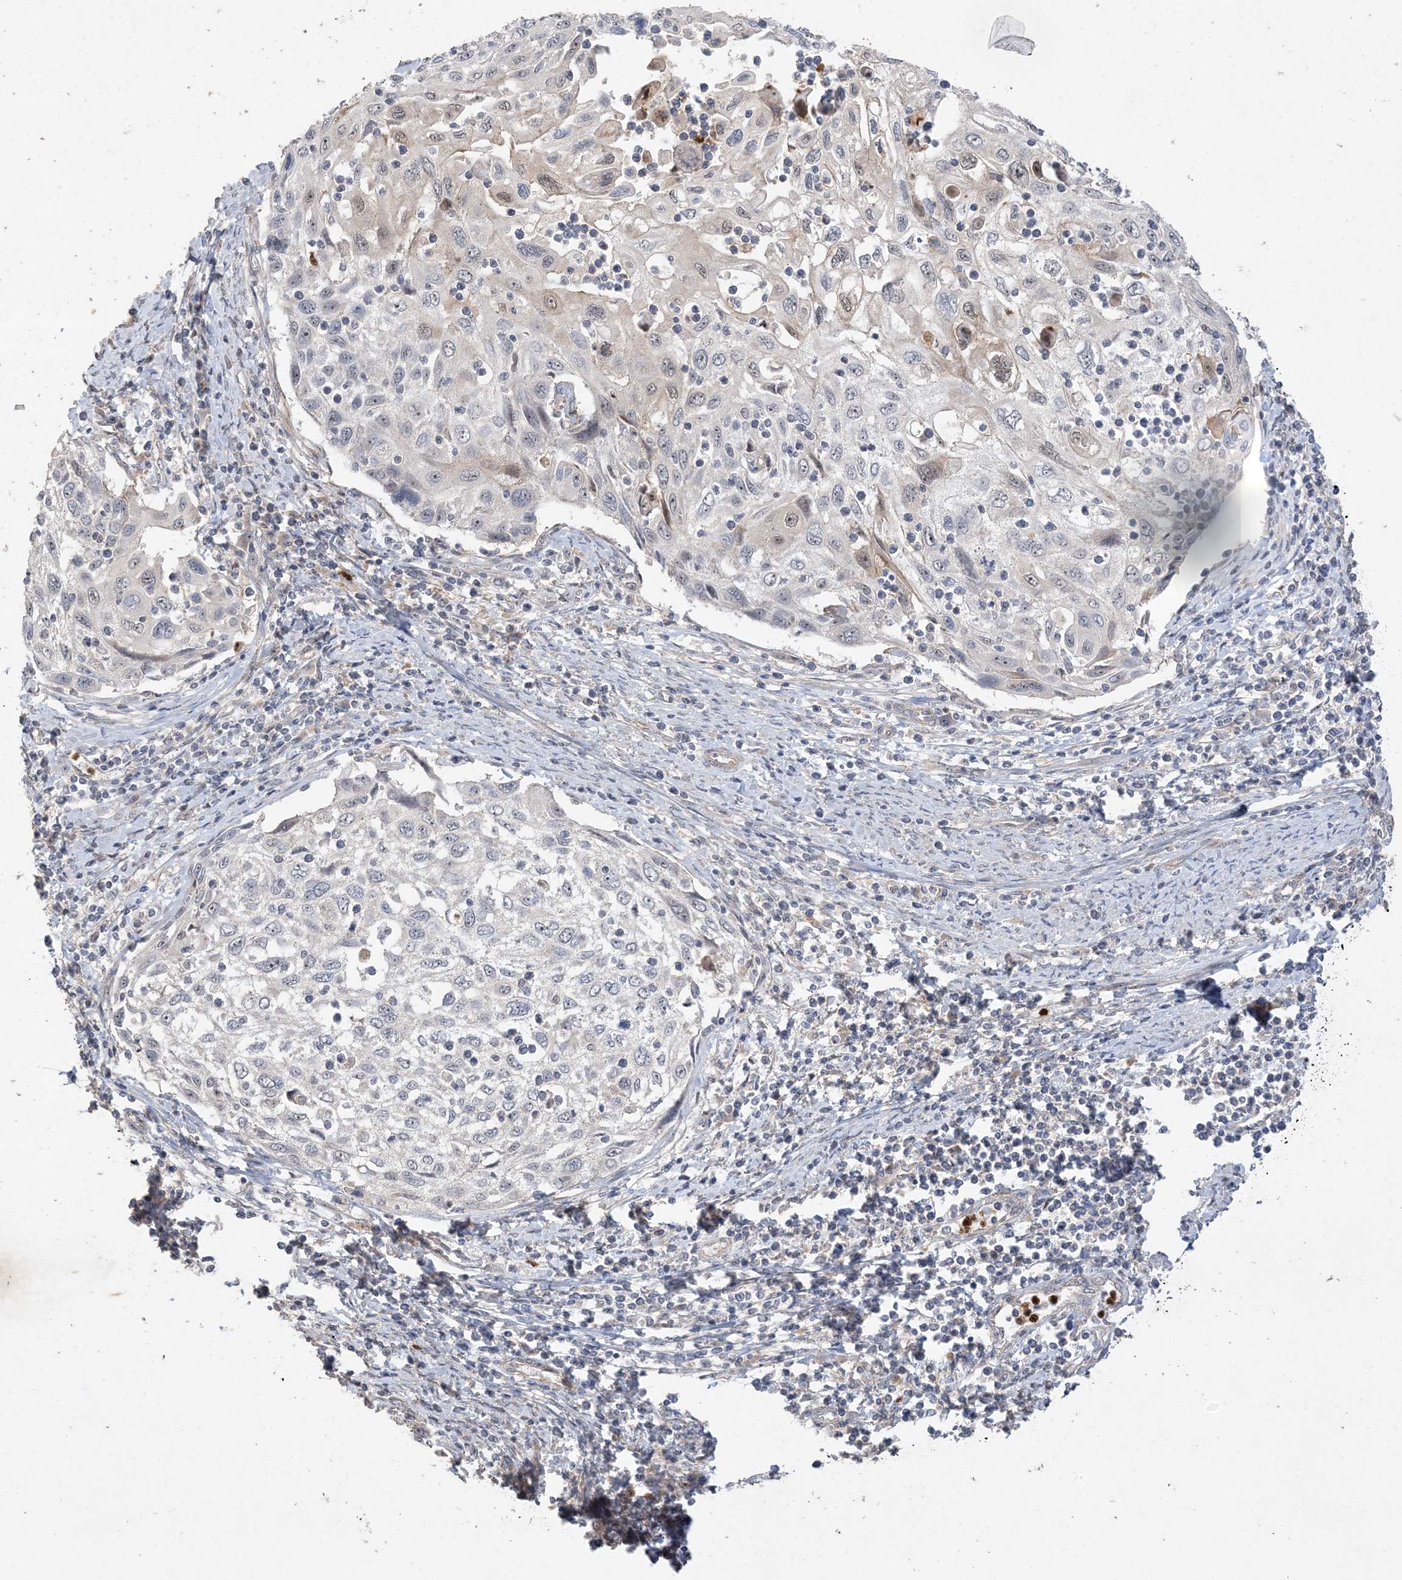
{"staining": {"intensity": "weak", "quantity": "<25%", "location": "nuclear"}, "tissue": "cervical cancer", "cell_type": "Tumor cells", "image_type": "cancer", "snomed": [{"axis": "morphology", "description": "Squamous cell carcinoma, NOS"}, {"axis": "topography", "description": "Cervix"}], "caption": "Immunohistochemistry micrograph of neoplastic tissue: human squamous cell carcinoma (cervical) stained with DAB displays no significant protein staining in tumor cells. The staining is performed using DAB (3,3'-diaminobenzidine) brown chromogen with nuclei counter-stained in using hematoxylin.", "gene": "DDX18", "patient": {"sex": "female", "age": 70}}